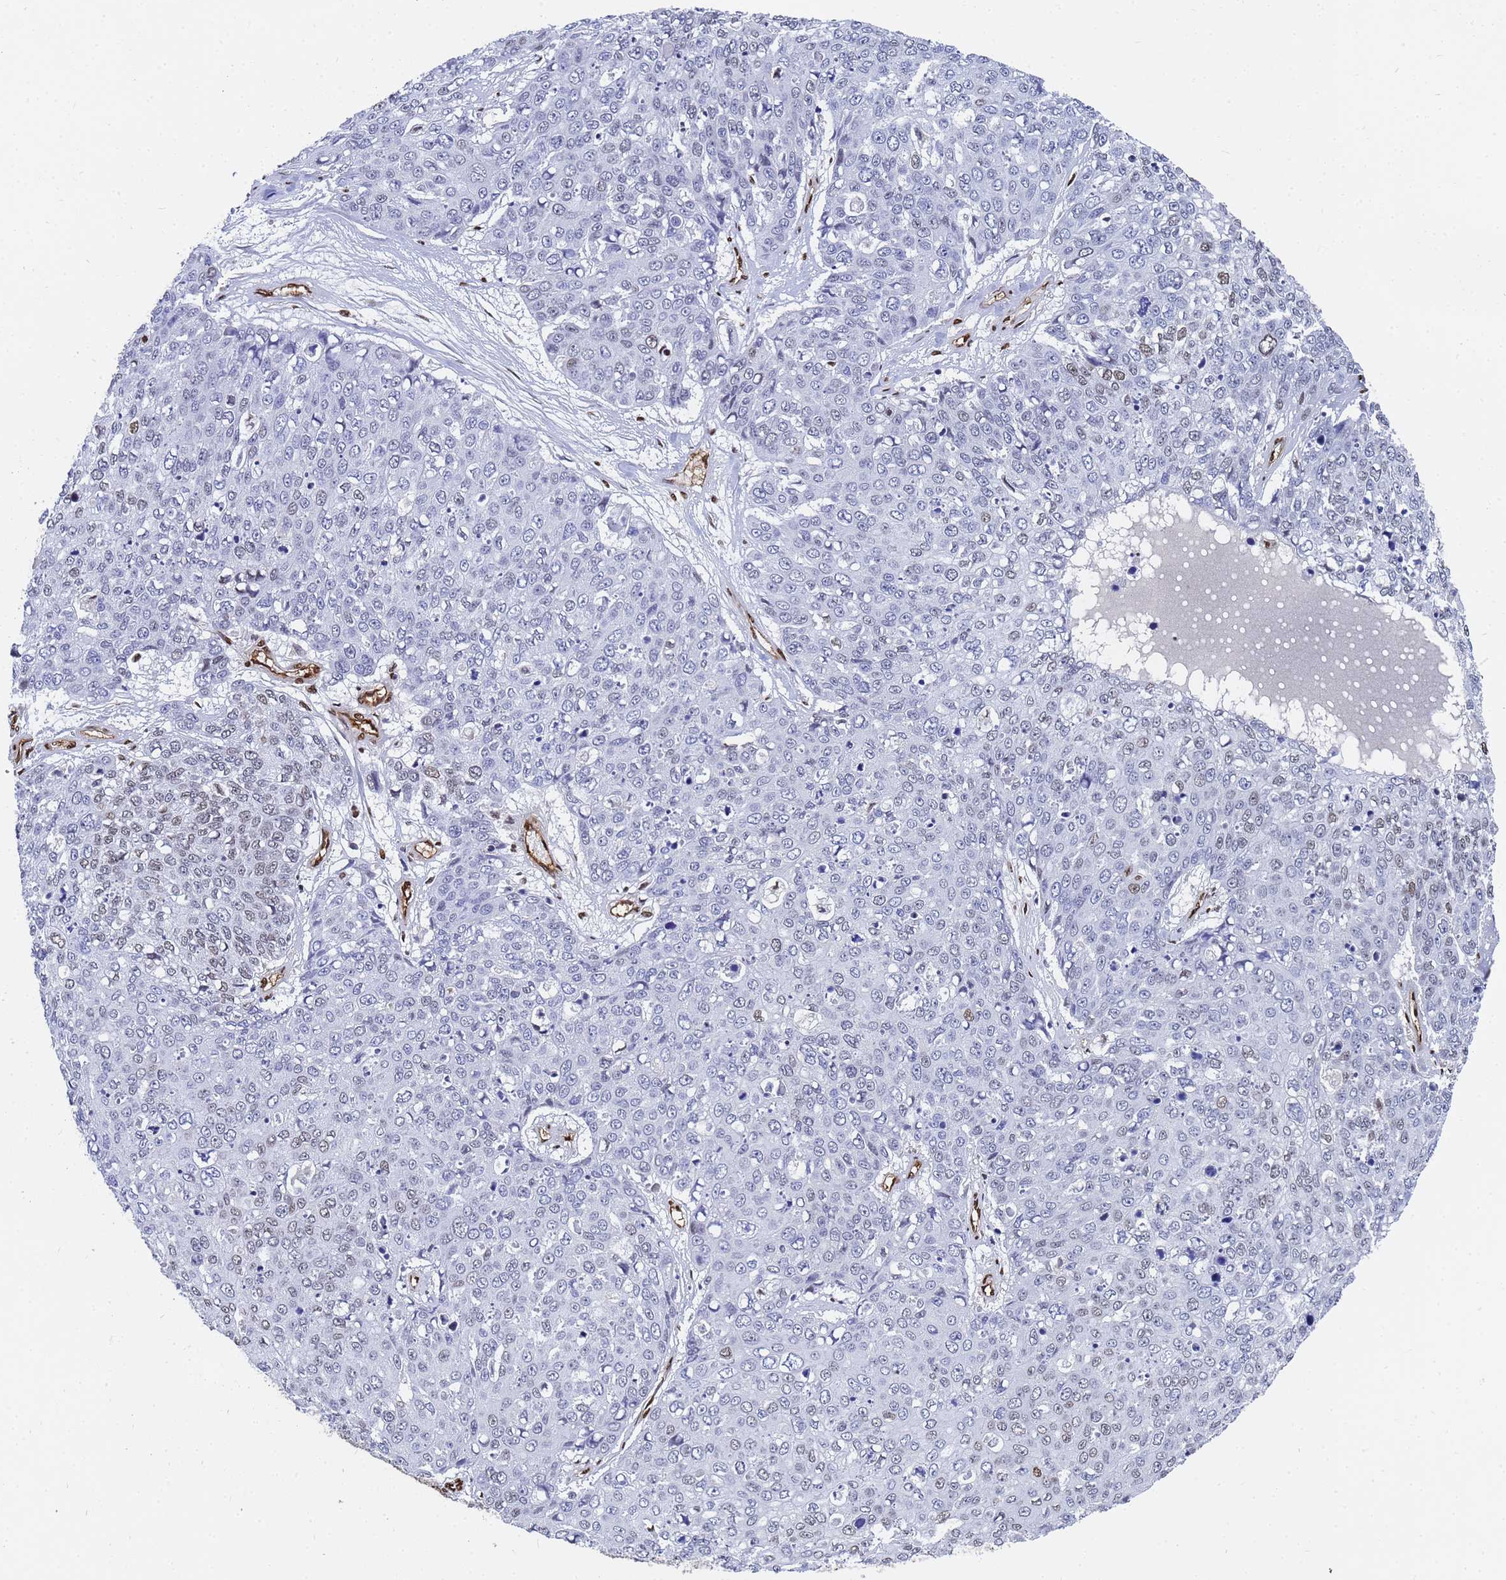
{"staining": {"intensity": "negative", "quantity": "none", "location": "none"}, "tissue": "skin cancer", "cell_type": "Tumor cells", "image_type": "cancer", "snomed": [{"axis": "morphology", "description": "Squamous cell carcinoma, NOS"}, {"axis": "topography", "description": "Skin"}], "caption": "A high-resolution photomicrograph shows immunohistochemistry staining of skin cancer, which shows no significant staining in tumor cells.", "gene": "RAVER2", "patient": {"sex": "male", "age": 71}}